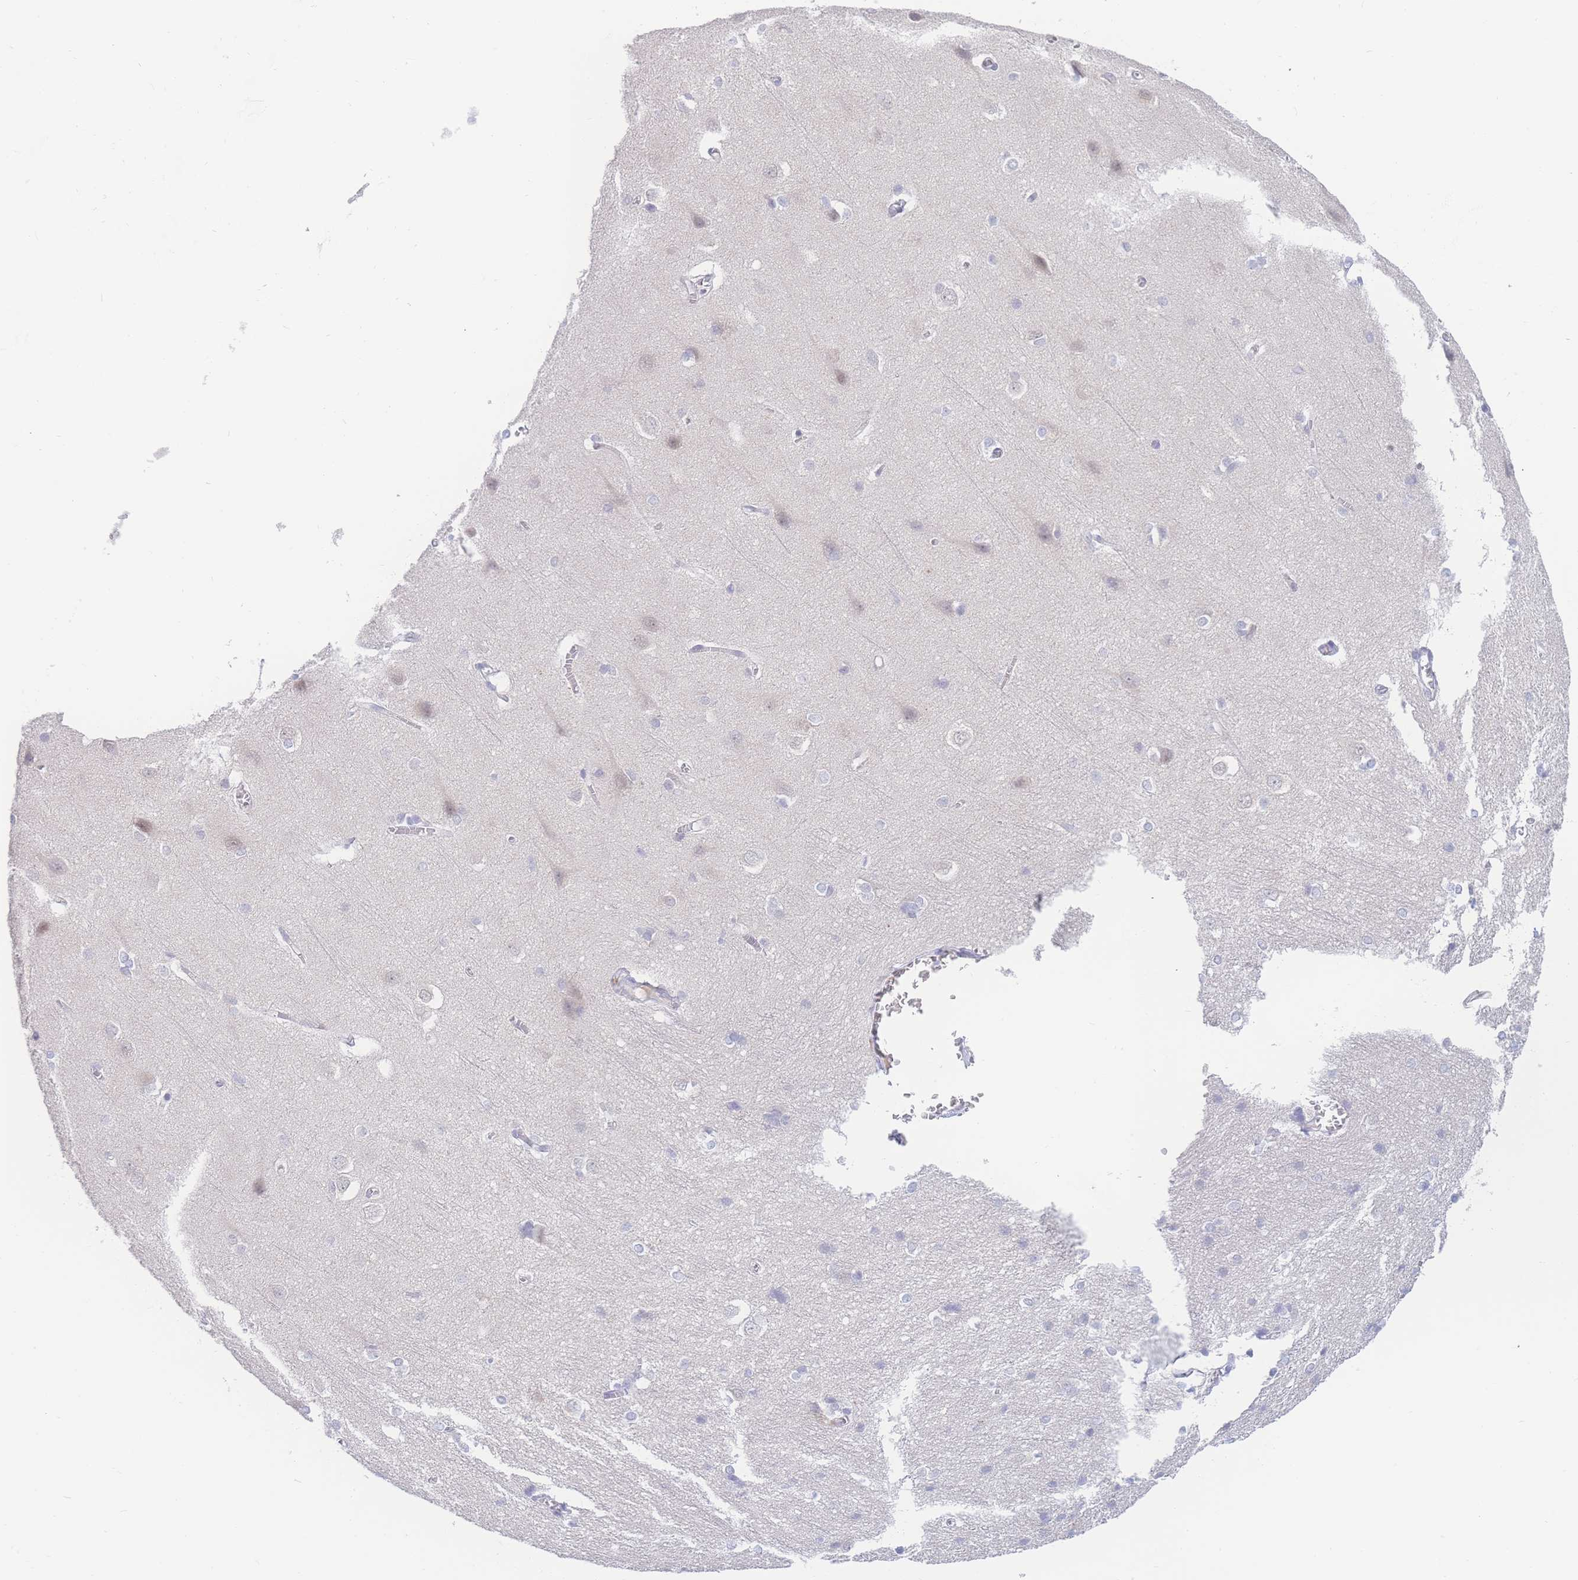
{"staining": {"intensity": "negative", "quantity": "none", "location": "none"}, "tissue": "cerebral cortex", "cell_type": "Endothelial cells", "image_type": "normal", "snomed": [{"axis": "morphology", "description": "Normal tissue, NOS"}, {"axis": "topography", "description": "Cerebral cortex"}], "caption": "Endothelial cells show no significant protein expression in normal cerebral cortex.", "gene": "PRSS22", "patient": {"sex": "male", "age": 37}}